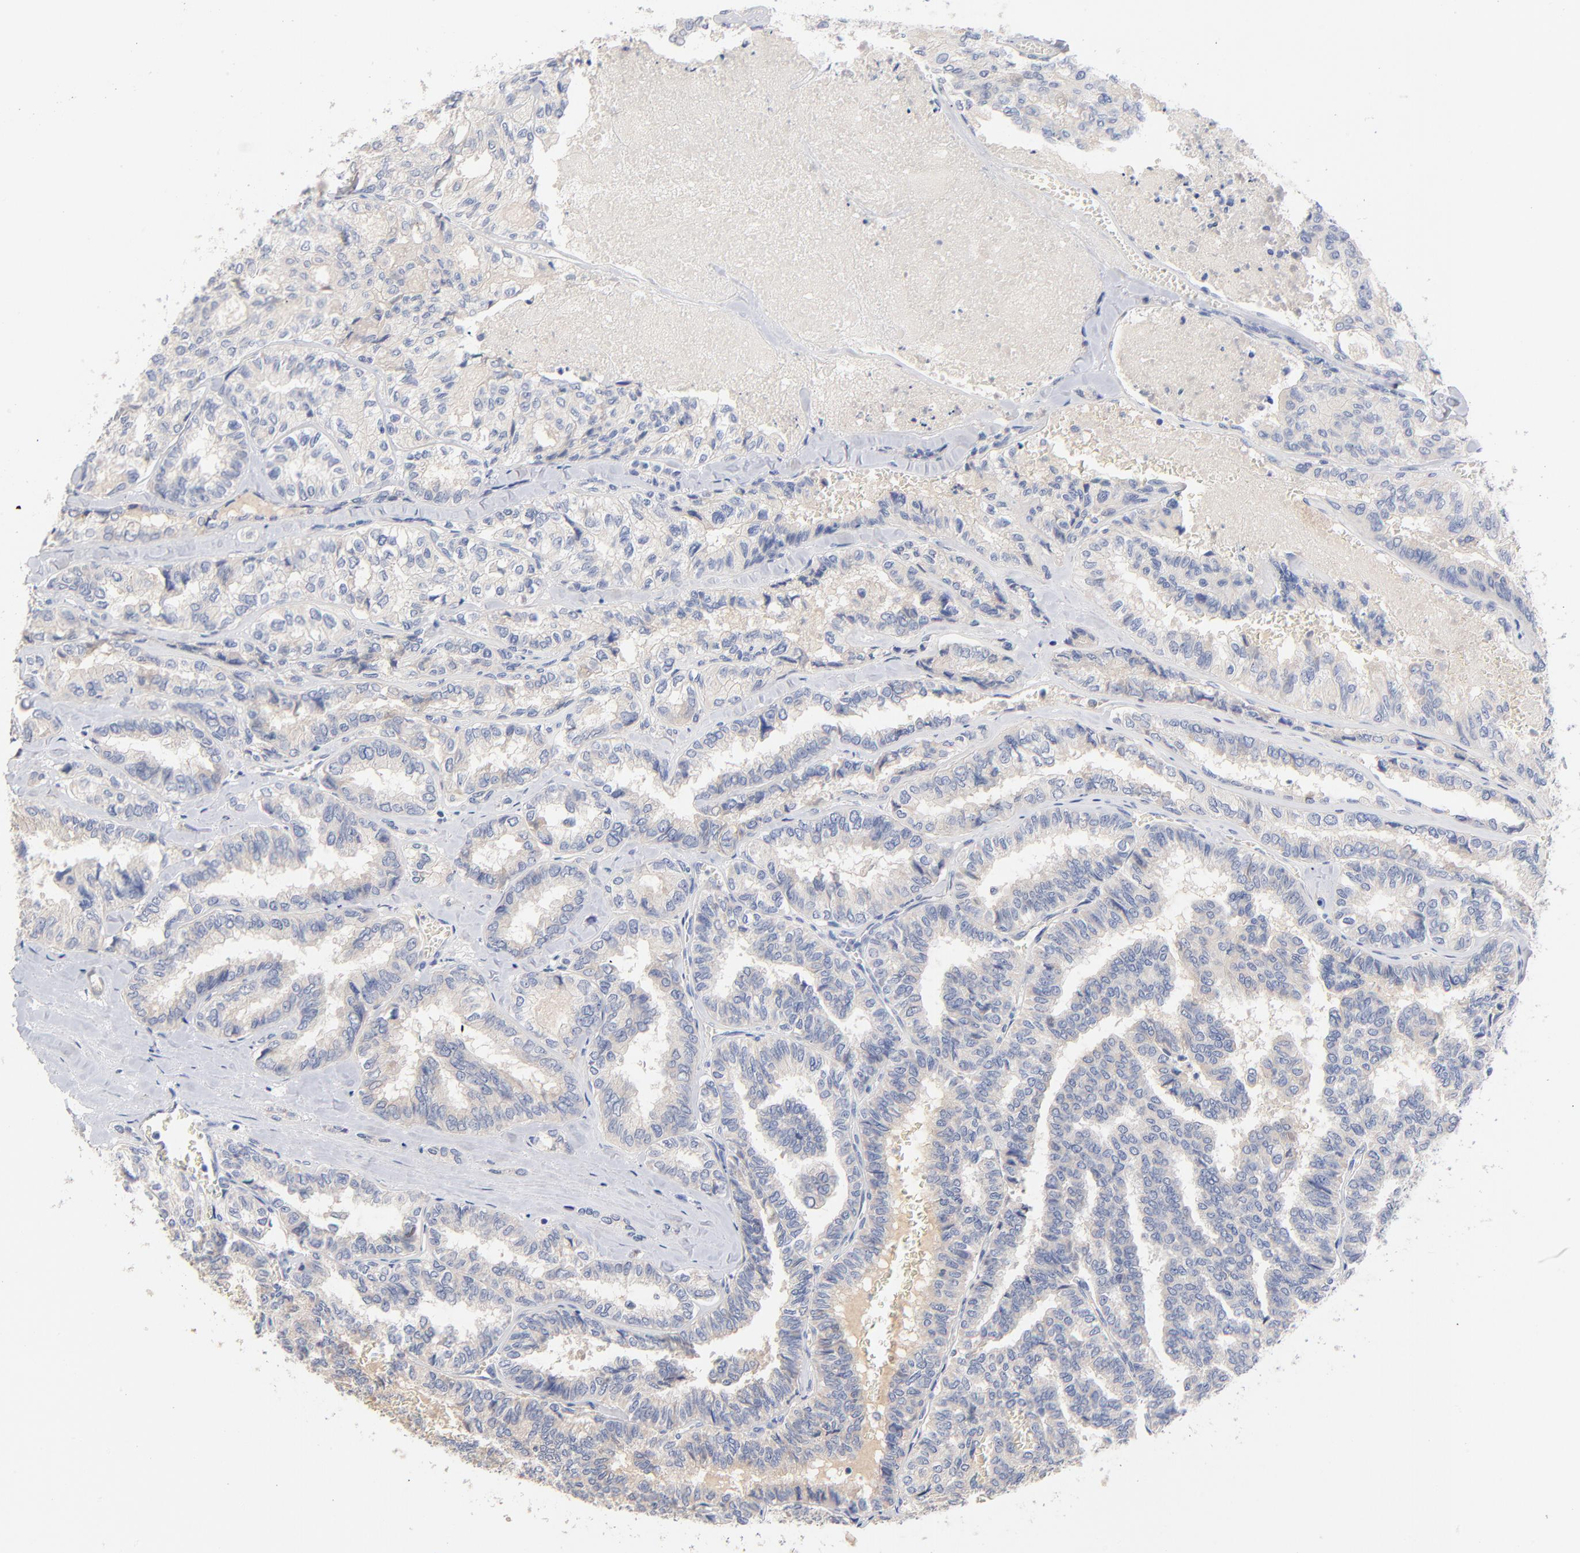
{"staining": {"intensity": "negative", "quantity": "none", "location": "none"}, "tissue": "thyroid cancer", "cell_type": "Tumor cells", "image_type": "cancer", "snomed": [{"axis": "morphology", "description": "Papillary adenocarcinoma, NOS"}, {"axis": "topography", "description": "Thyroid gland"}], "caption": "Immunohistochemical staining of human thyroid cancer (papillary adenocarcinoma) demonstrates no significant positivity in tumor cells.", "gene": "CPS1", "patient": {"sex": "female", "age": 35}}